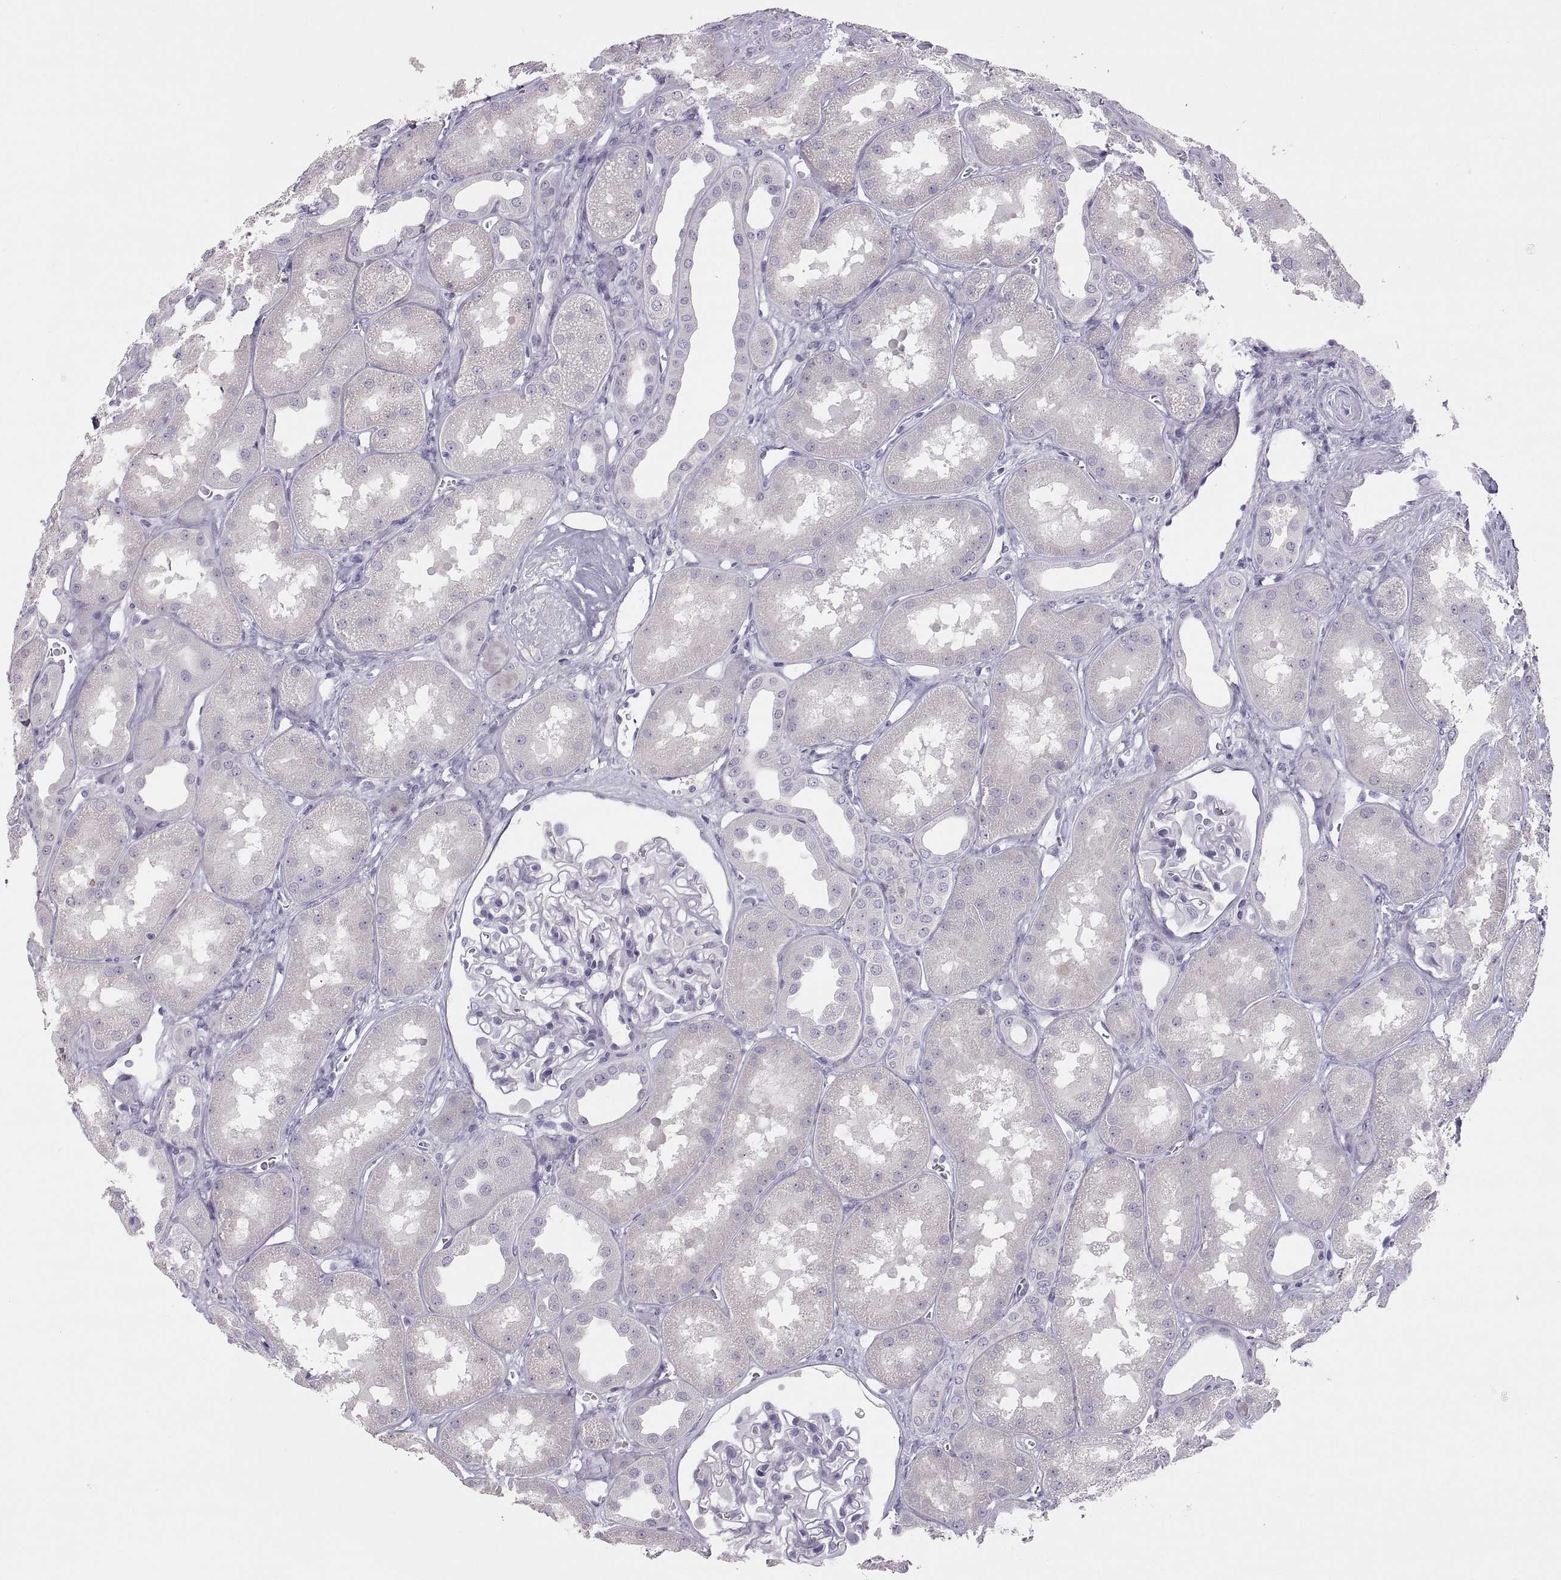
{"staining": {"intensity": "negative", "quantity": "none", "location": "none"}, "tissue": "kidney", "cell_type": "Cells in glomeruli", "image_type": "normal", "snomed": [{"axis": "morphology", "description": "Normal tissue, NOS"}, {"axis": "topography", "description": "Kidney"}], "caption": "High power microscopy image of an IHC micrograph of normal kidney, revealing no significant expression in cells in glomeruli. (DAB (3,3'-diaminobenzidine) IHC, high magnification).", "gene": "TBX19", "patient": {"sex": "male", "age": 61}}